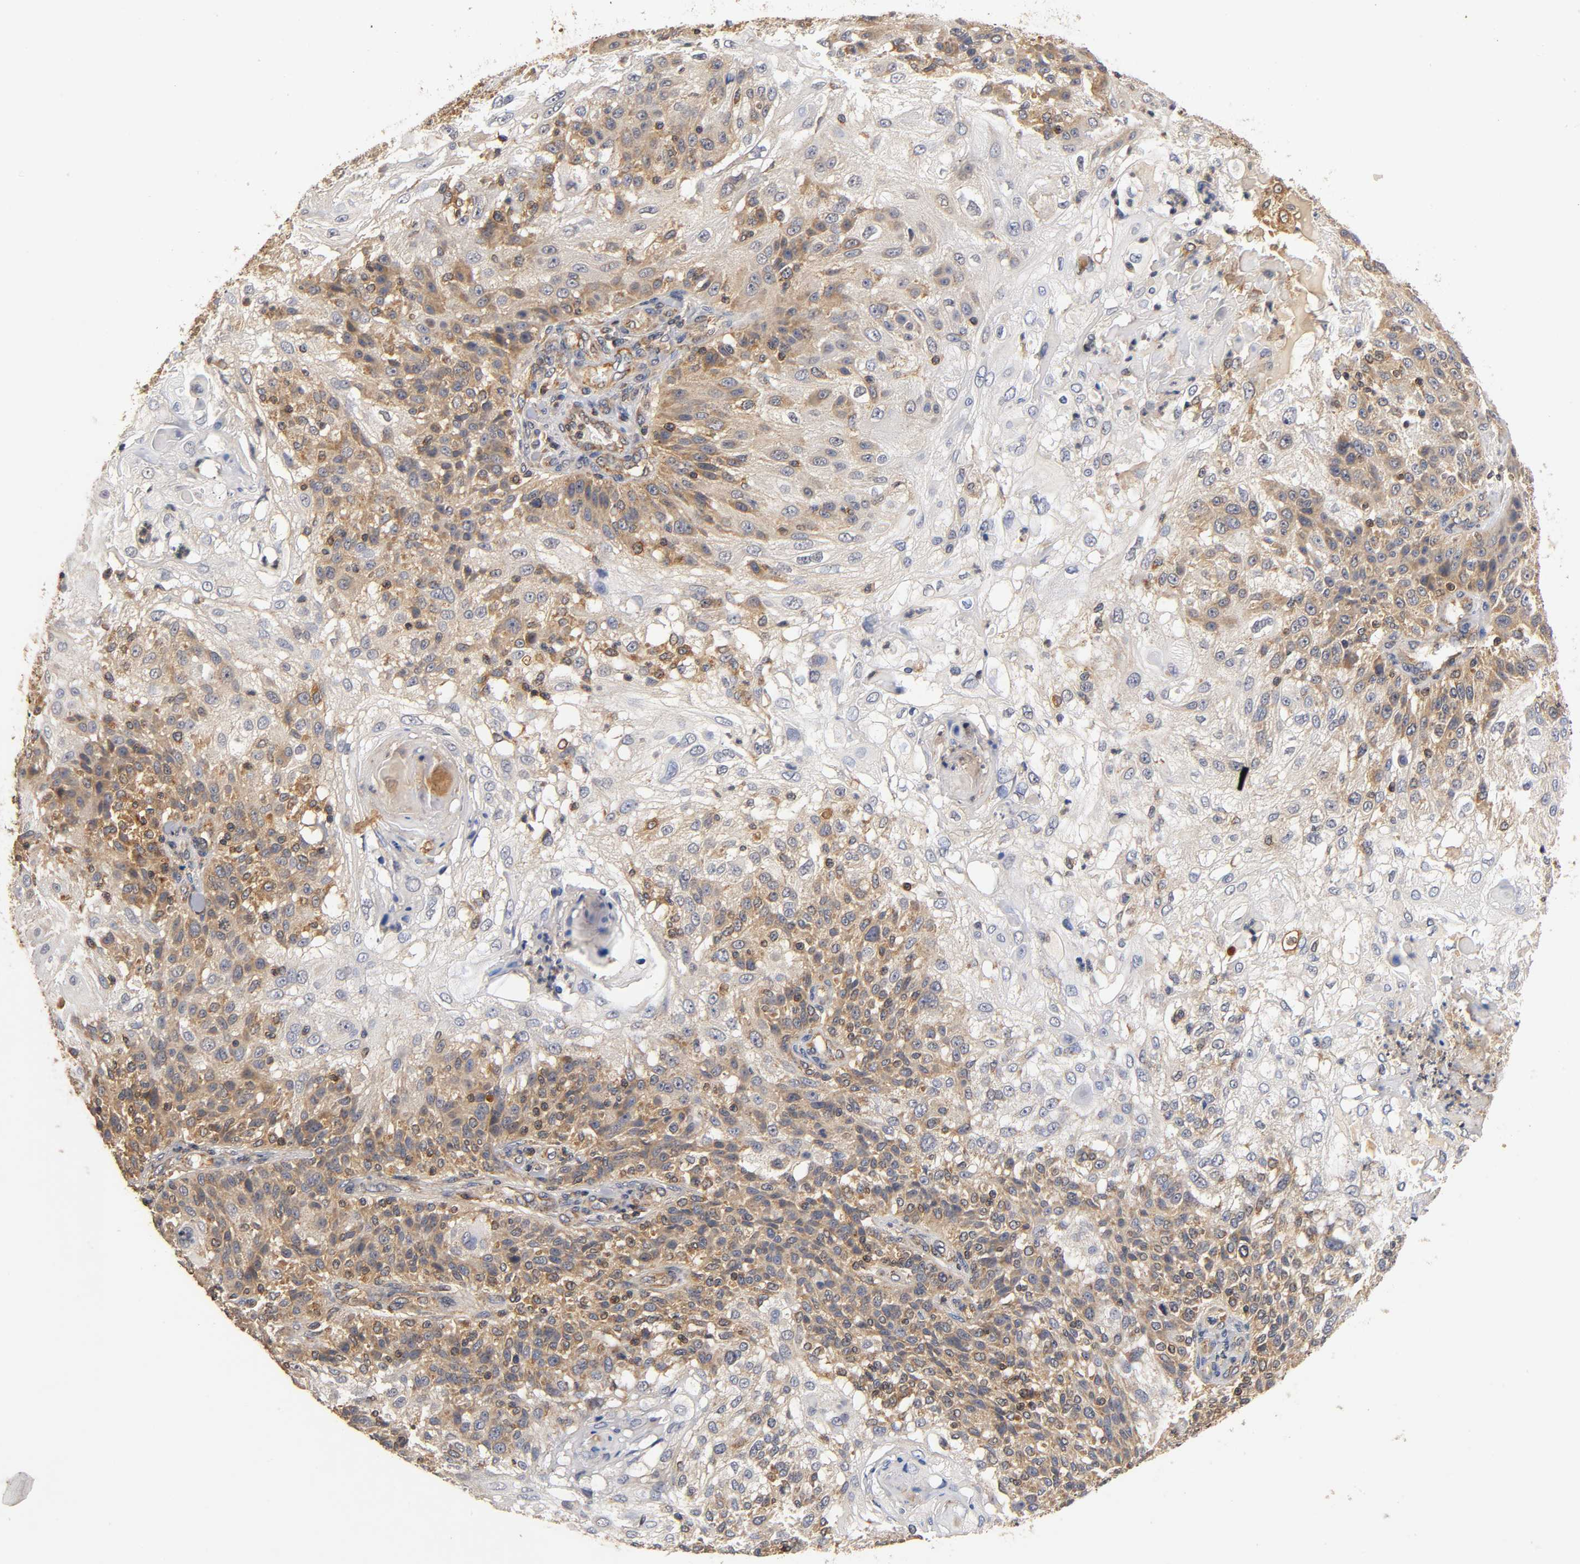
{"staining": {"intensity": "moderate", "quantity": ">75%", "location": "cytoplasmic/membranous"}, "tissue": "skin cancer", "cell_type": "Tumor cells", "image_type": "cancer", "snomed": [{"axis": "morphology", "description": "Normal tissue, NOS"}, {"axis": "morphology", "description": "Squamous cell carcinoma, NOS"}, {"axis": "topography", "description": "Skin"}], "caption": "Squamous cell carcinoma (skin) was stained to show a protein in brown. There is medium levels of moderate cytoplasmic/membranous staining in about >75% of tumor cells.", "gene": "SCAP", "patient": {"sex": "female", "age": 83}}